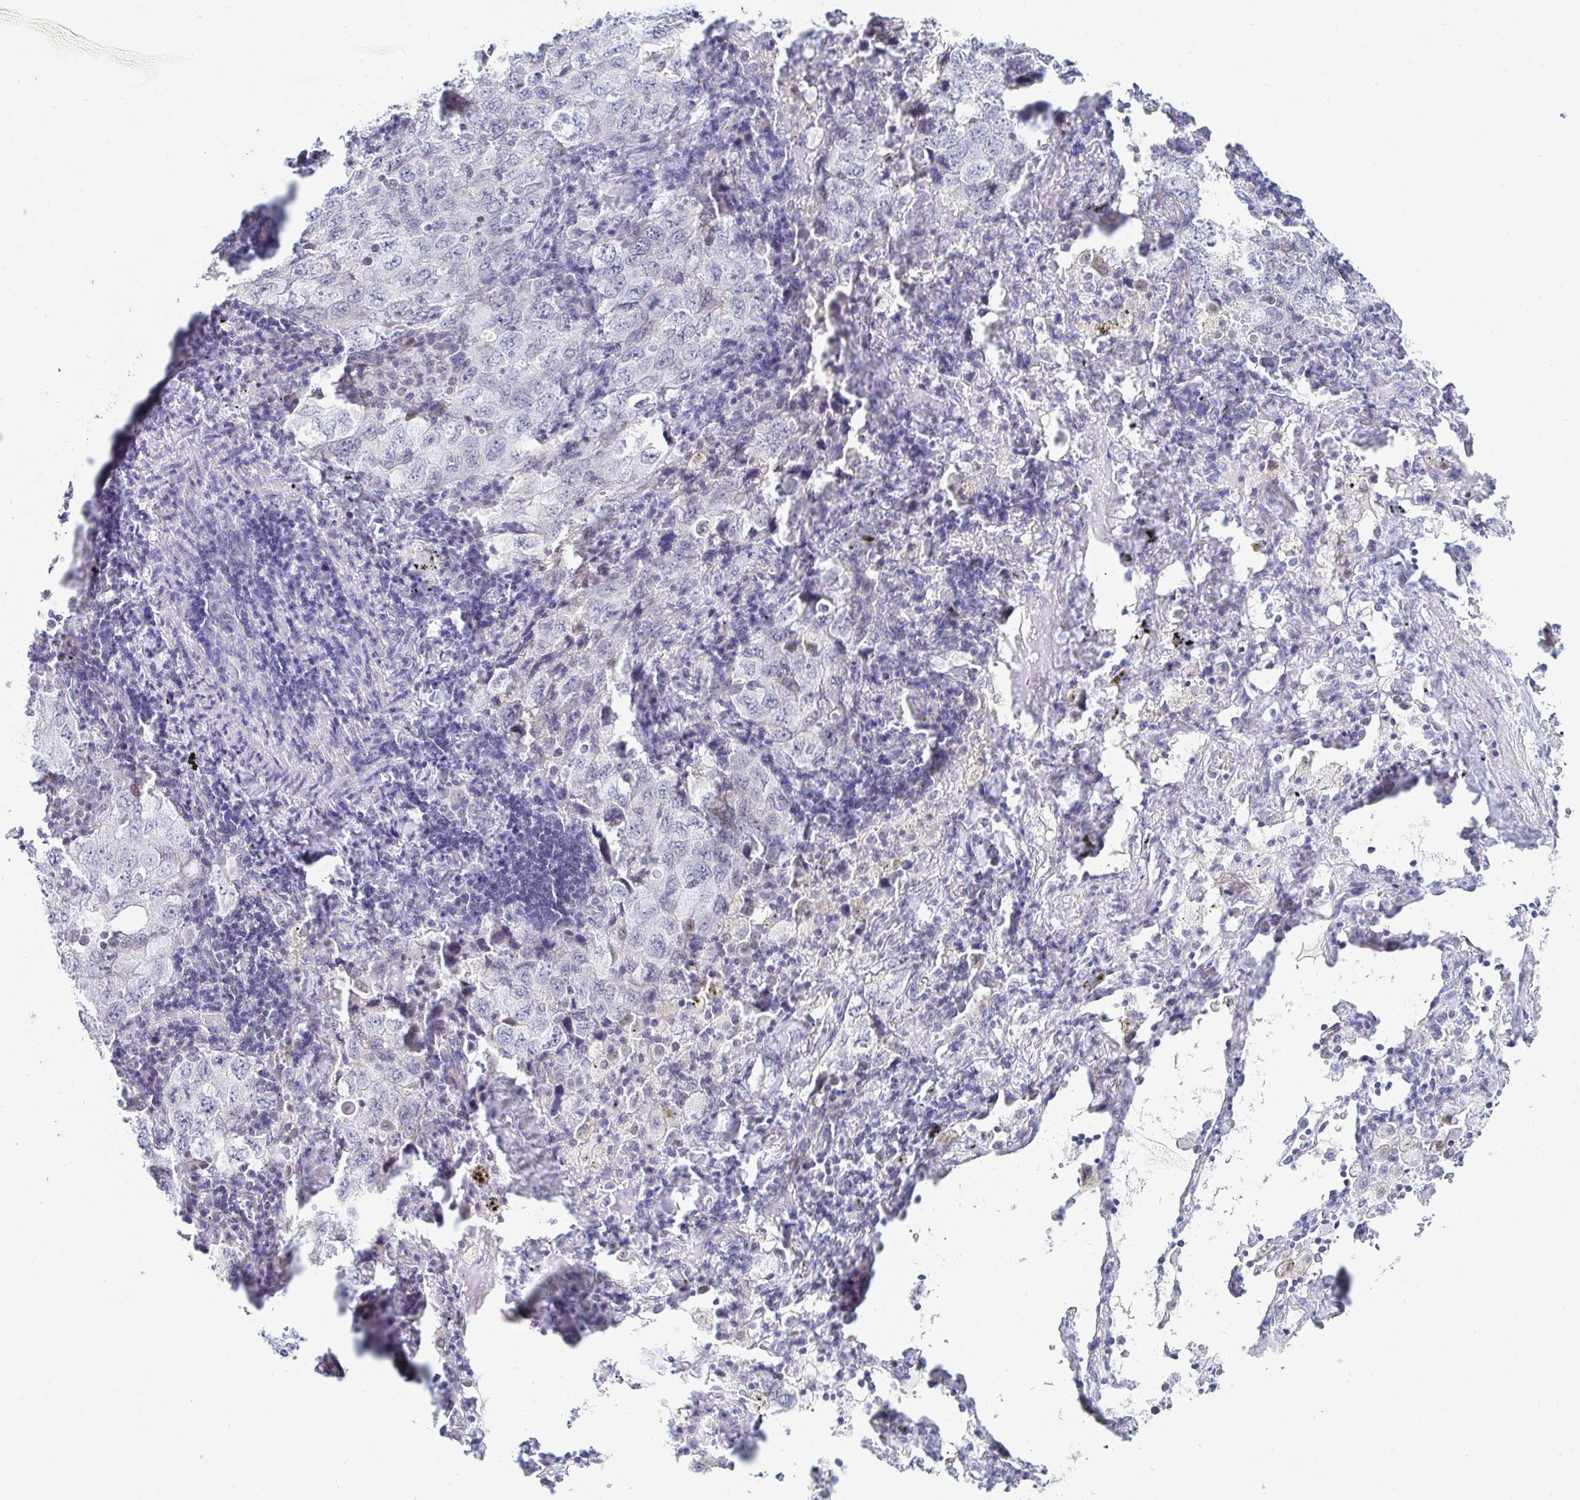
{"staining": {"intensity": "negative", "quantity": "none", "location": "none"}, "tissue": "lung cancer", "cell_type": "Tumor cells", "image_type": "cancer", "snomed": [{"axis": "morphology", "description": "Adenocarcinoma, NOS"}, {"axis": "topography", "description": "Lung"}], "caption": "This is a histopathology image of immunohistochemistry staining of lung cancer, which shows no staining in tumor cells. The staining was performed using DAB to visualize the protein expression in brown, while the nuclei were stained in blue with hematoxylin (Magnification: 20x).", "gene": "COL28A1", "patient": {"sex": "female", "age": 57}}